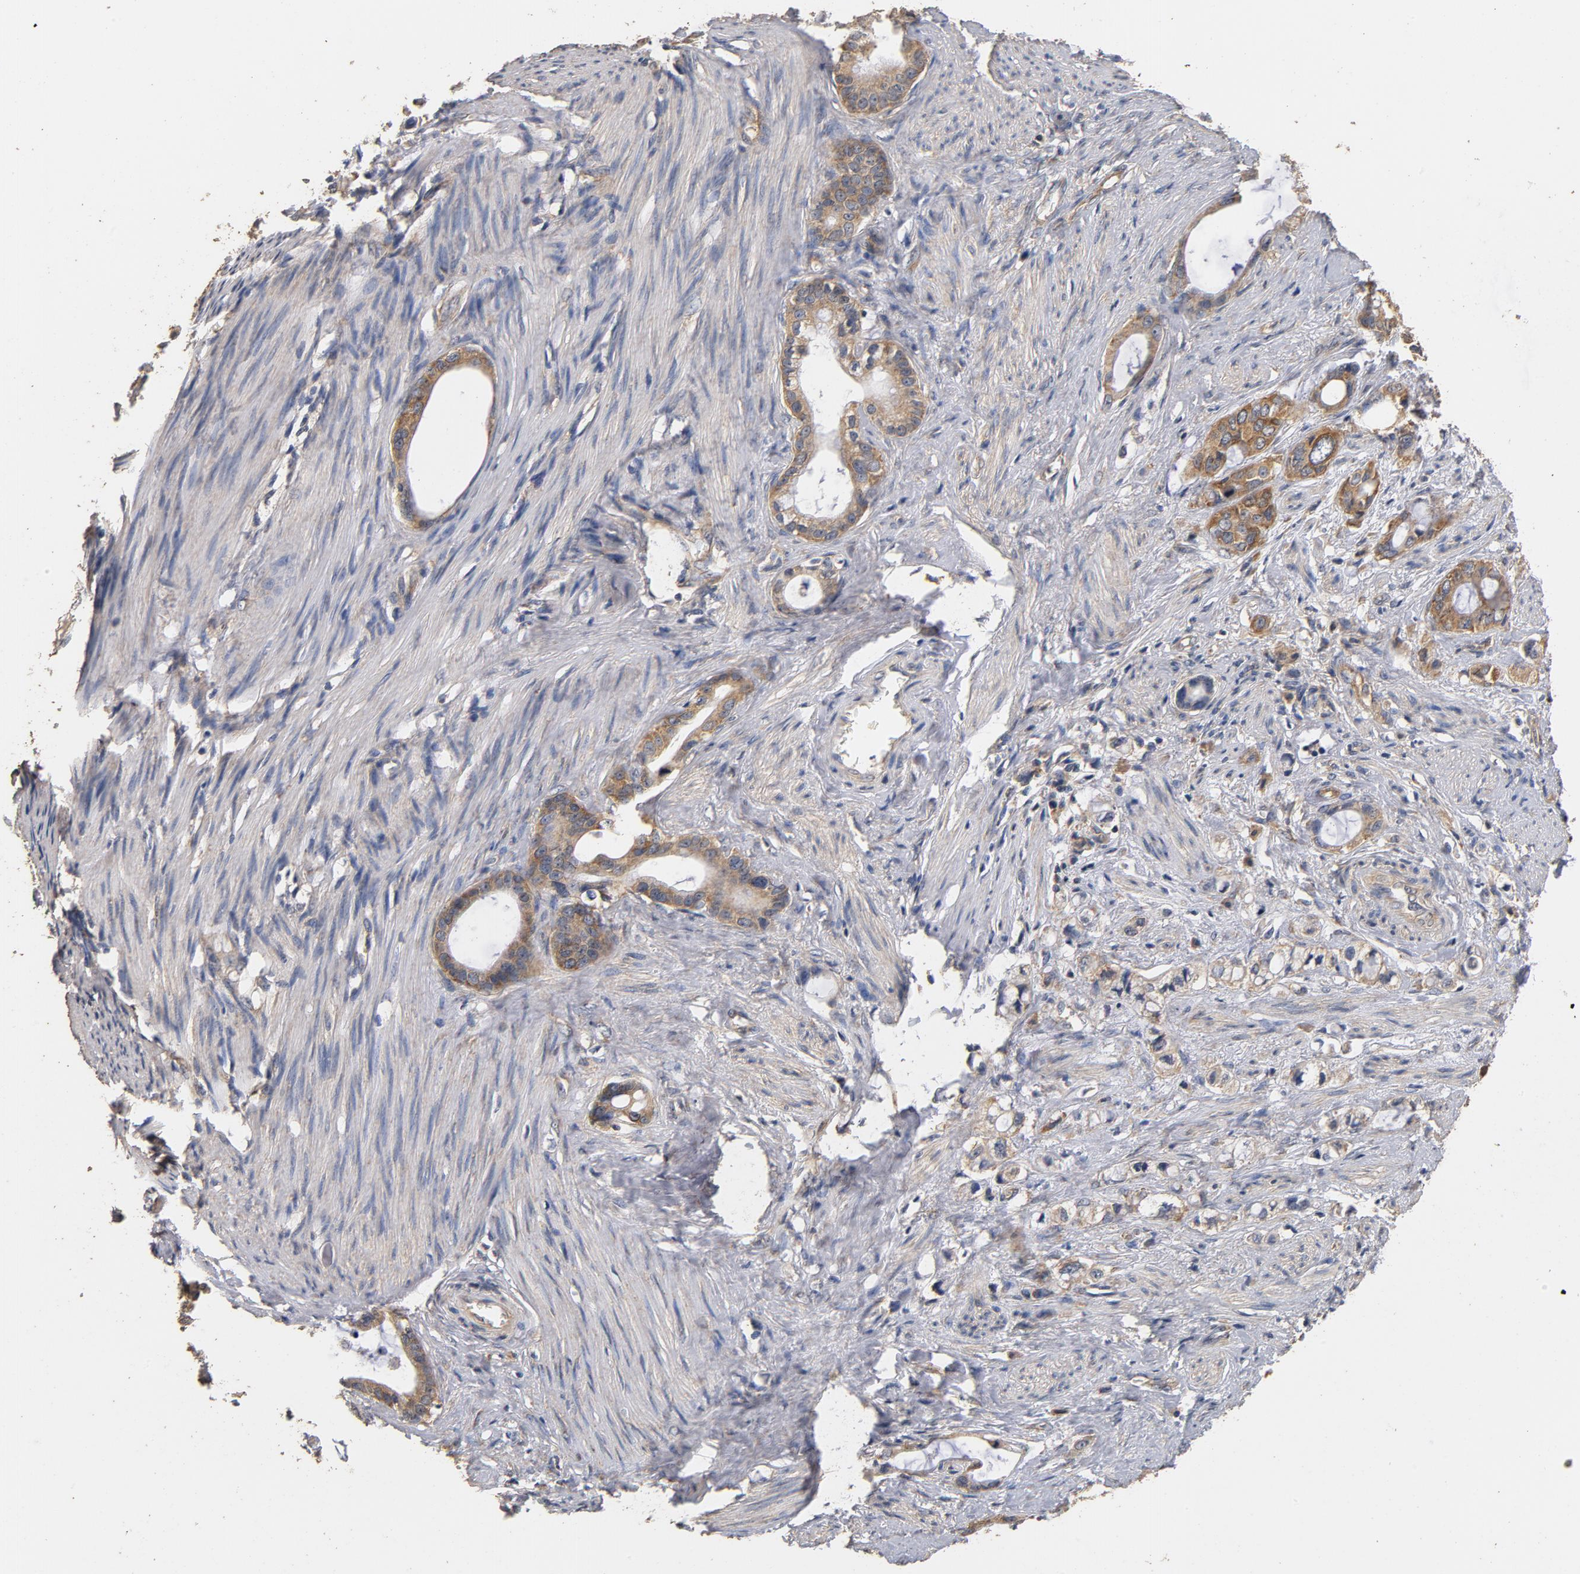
{"staining": {"intensity": "moderate", "quantity": ">75%", "location": "cytoplasmic/membranous"}, "tissue": "stomach cancer", "cell_type": "Tumor cells", "image_type": "cancer", "snomed": [{"axis": "morphology", "description": "Adenocarcinoma, NOS"}, {"axis": "topography", "description": "Stomach"}], "caption": "Immunohistochemical staining of stomach cancer (adenocarcinoma) shows moderate cytoplasmic/membranous protein staining in about >75% of tumor cells.", "gene": "DDX6", "patient": {"sex": "female", "age": 75}}